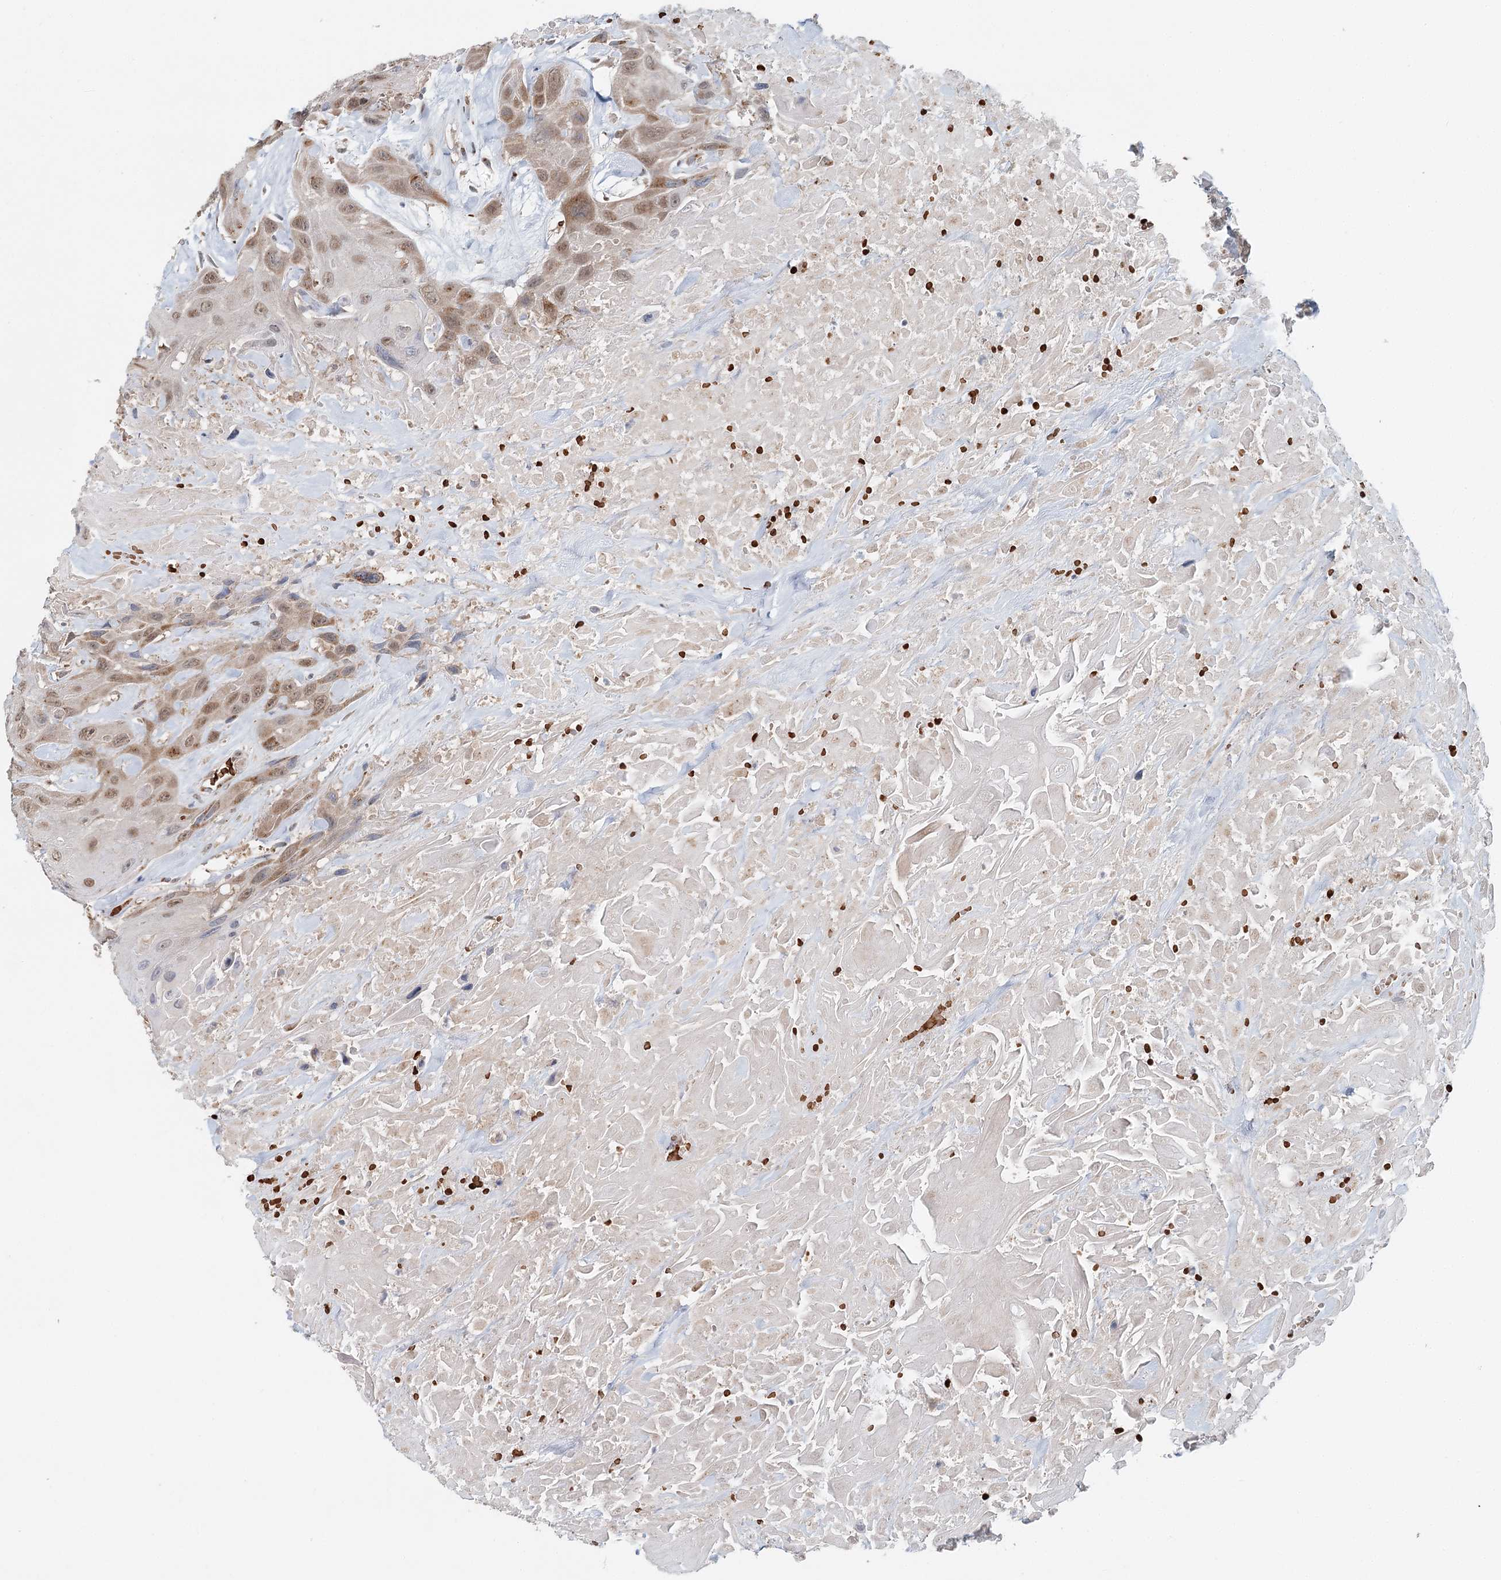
{"staining": {"intensity": "moderate", "quantity": "25%-75%", "location": "cytoplasmic/membranous"}, "tissue": "head and neck cancer", "cell_type": "Tumor cells", "image_type": "cancer", "snomed": [{"axis": "morphology", "description": "Squamous cell carcinoma, NOS"}, {"axis": "topography", "description": "Head-Neck"}], "caption": "Tumor cells reveal medium levels of moderate cytoplasmic/membranous expression in about 25%-75% of cells in head and neck cancer. (DAB IHC, brown staining for protein, blue staining for nuclei).", "gene": "ADK", "patient": {"sex": "male", "age": 81}}